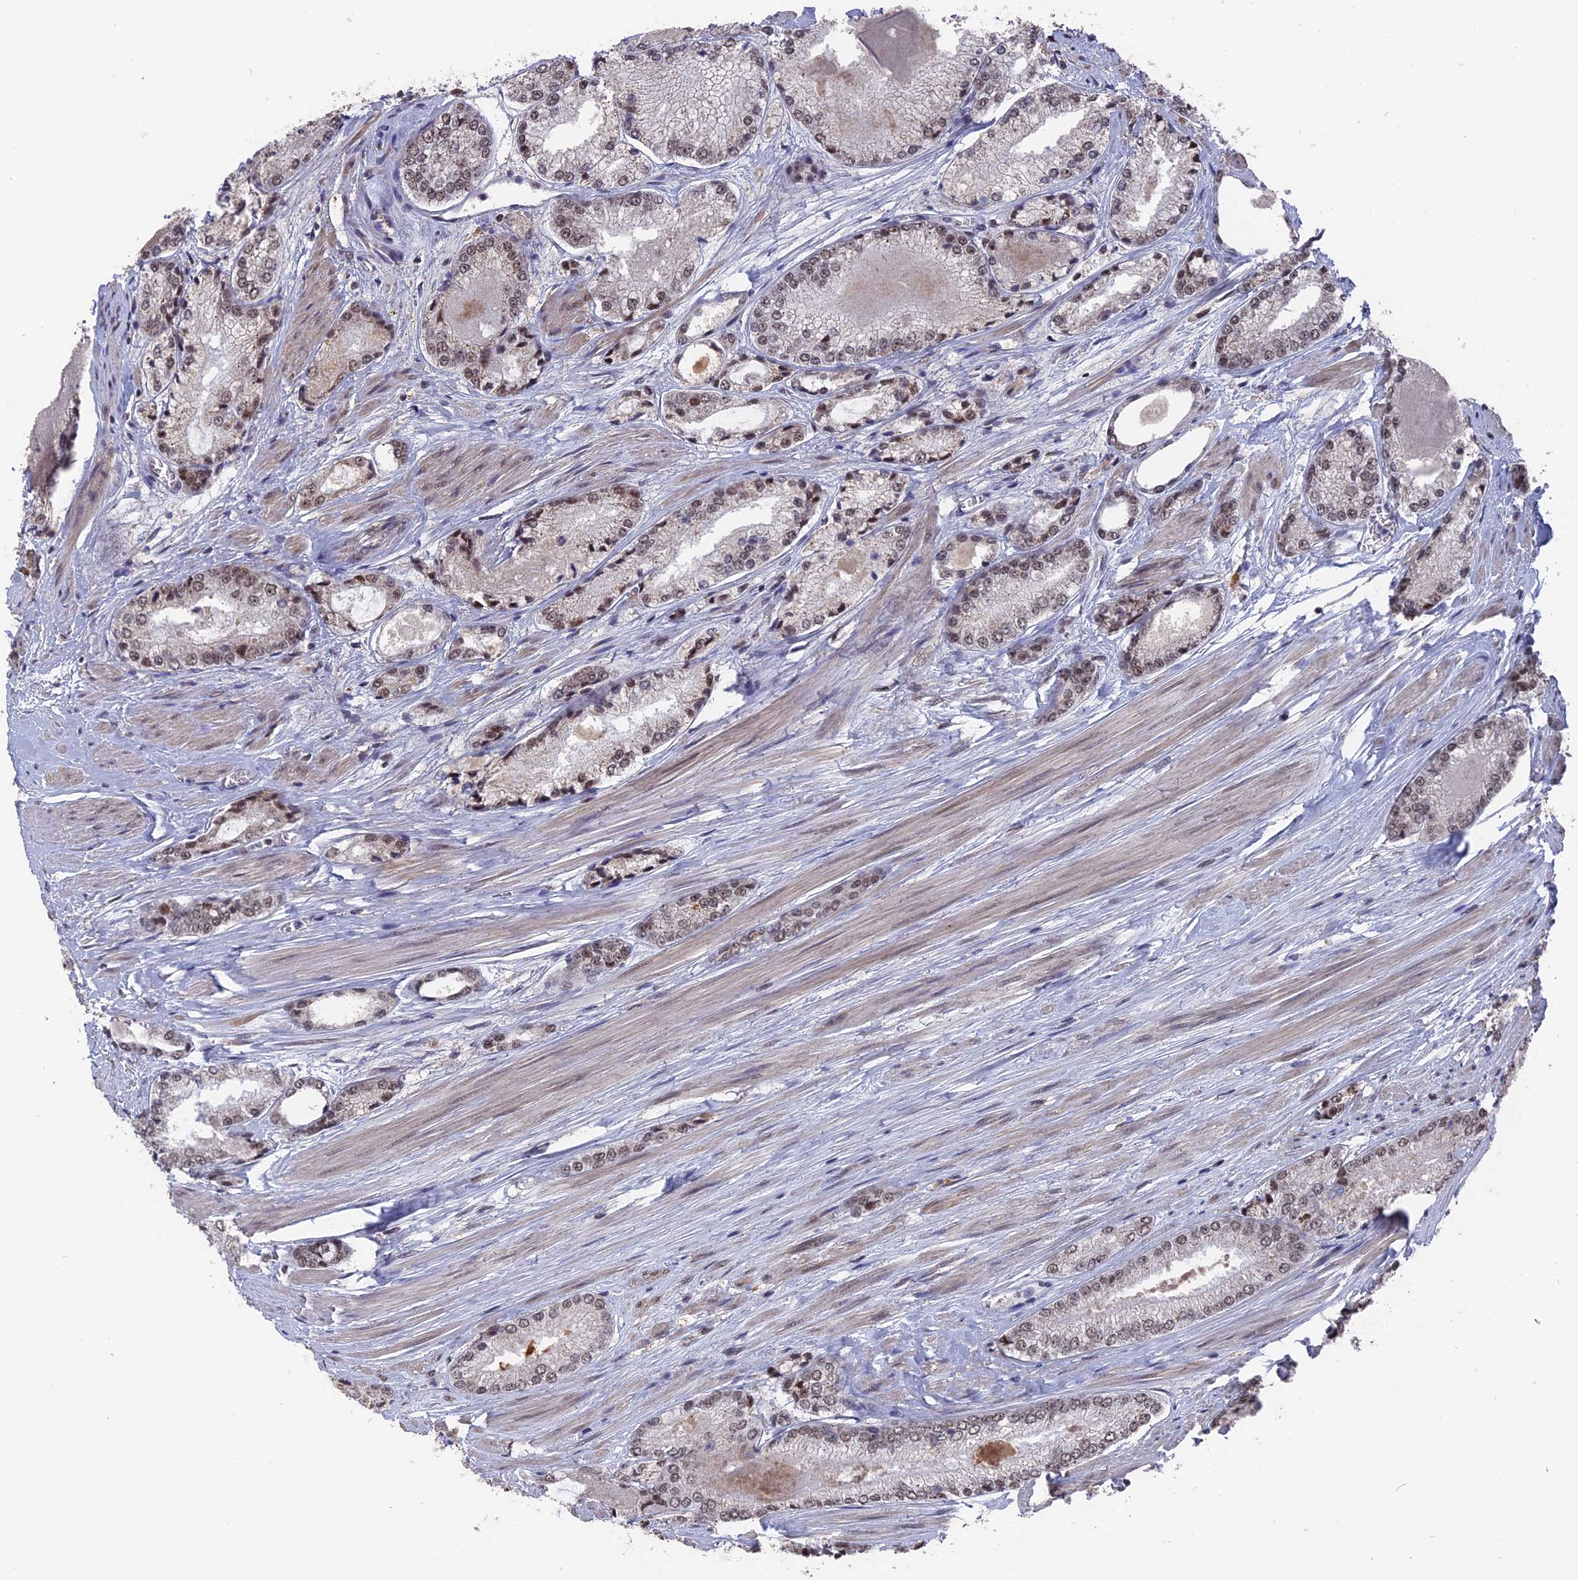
{"staining": {"intensity": "moderate", "quantity": ">75%", "location": "nuclear"}, "tissue": "prostate cancer", "cell_type": "Tumor cells", "image_type": "cancer", "snomed": [{"axis": "morphology", "description": "Adenocarcinoma, Low grade"}, {"axis": "topography", "description": "Prostate"}], "caption": "This image demonstrates immunohistochemistry (IHC) staining of human prostate low-grade adenocarcinoma, with medium moderate nuclear staining in approximately >75% of tumor cells.", "gene": "SF3A2", "patient": {"sex": "male", "age": 68}}